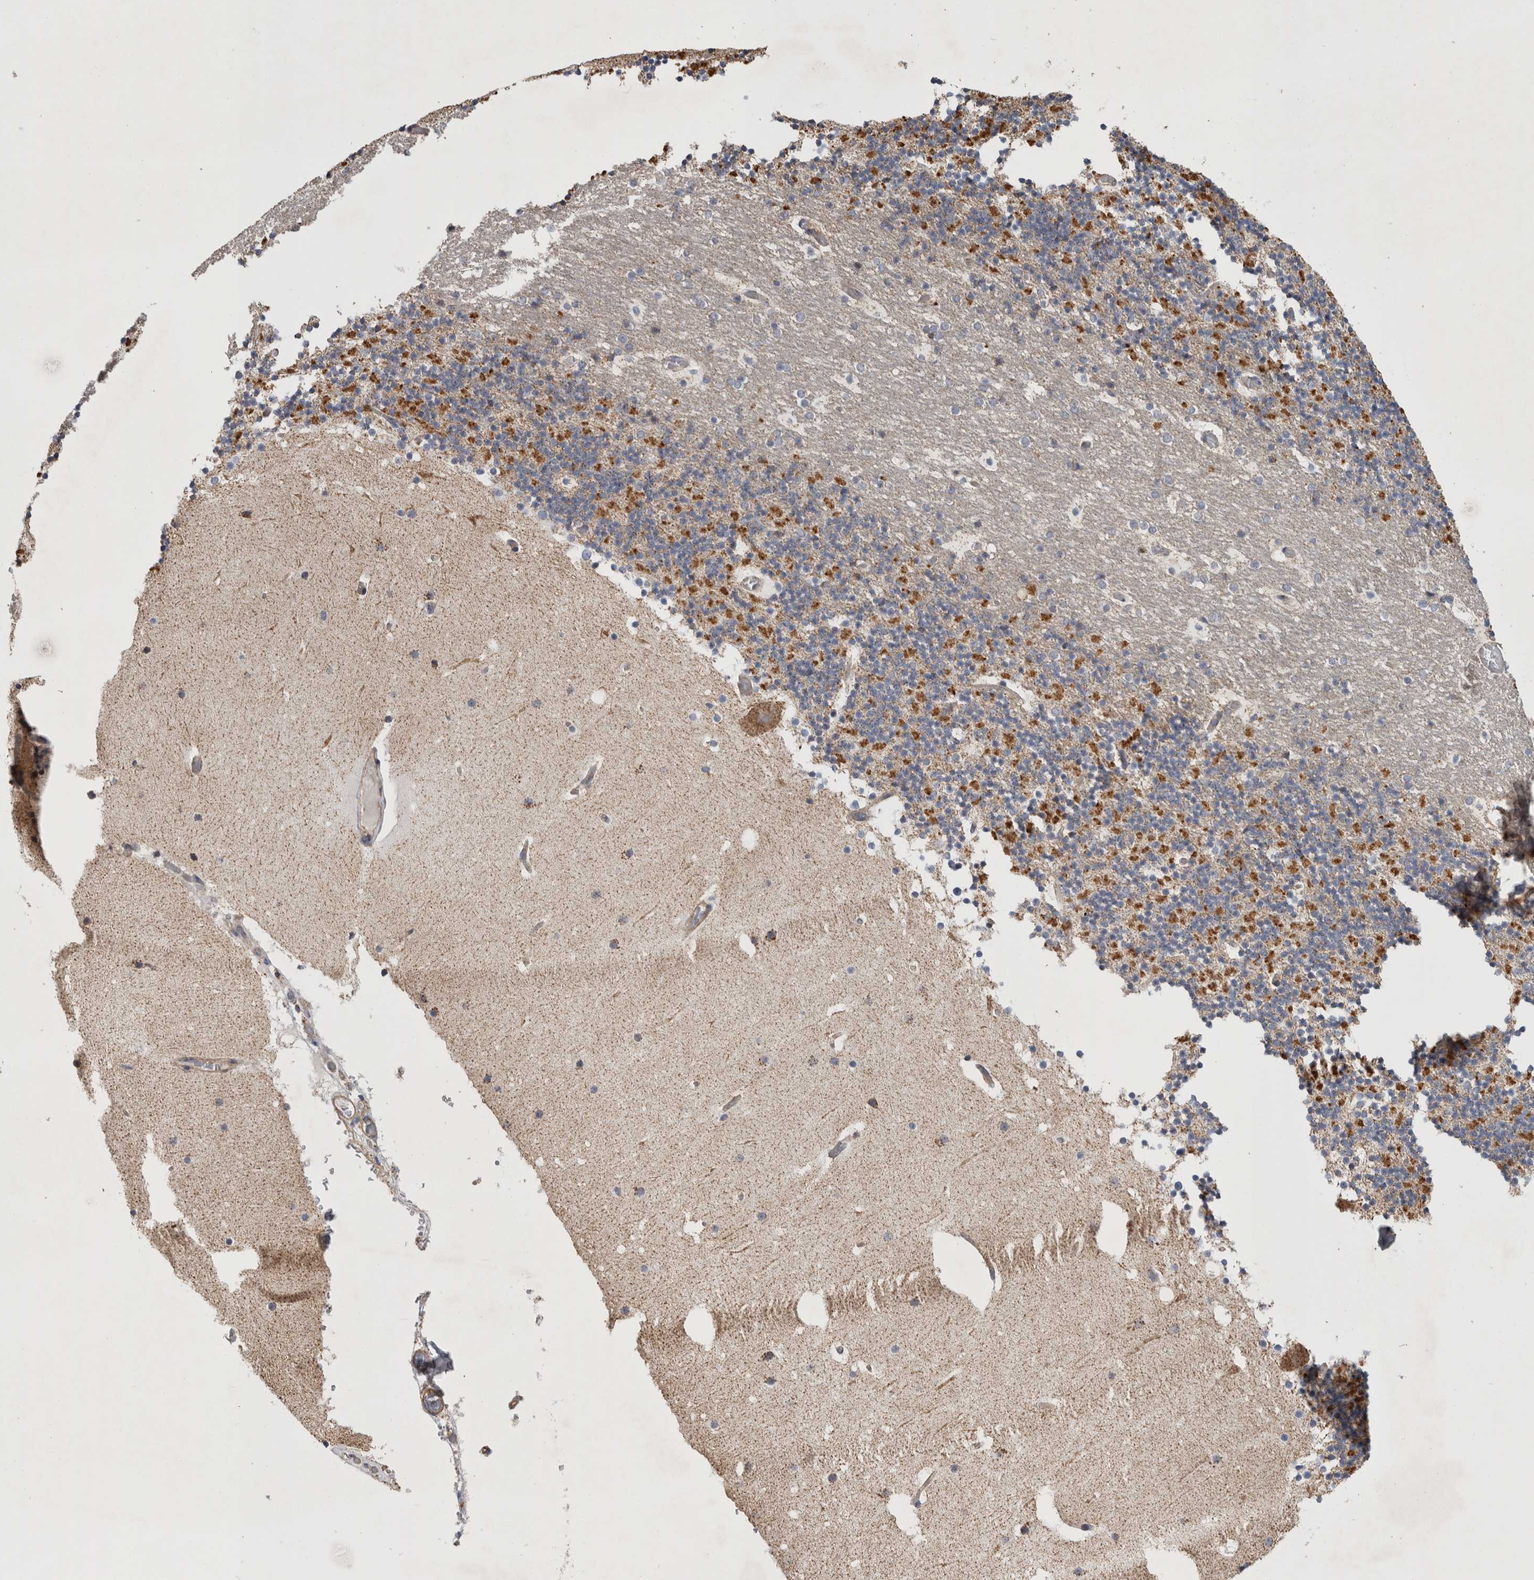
{"staining": {"intensity": "moderate", "quantity": ">75%", "location": "cytoplasmic/membranous"}, "tissue": "cerebellum", "cell_type": "Cells in granular layer", "image_type": "normal", "snomed": [{"axis": "morphology", "description": "Normal tissue, NOS"}, {"axis": "topography", "description": "Cerebellum"}], "caption": "Moderate cytoplasmic/membranous protein positivity is present in approximately >75% of cells in granular layer in cerebellum.", "gene": "SFXN2", "patient": {"sex": "male", "age": 57}}